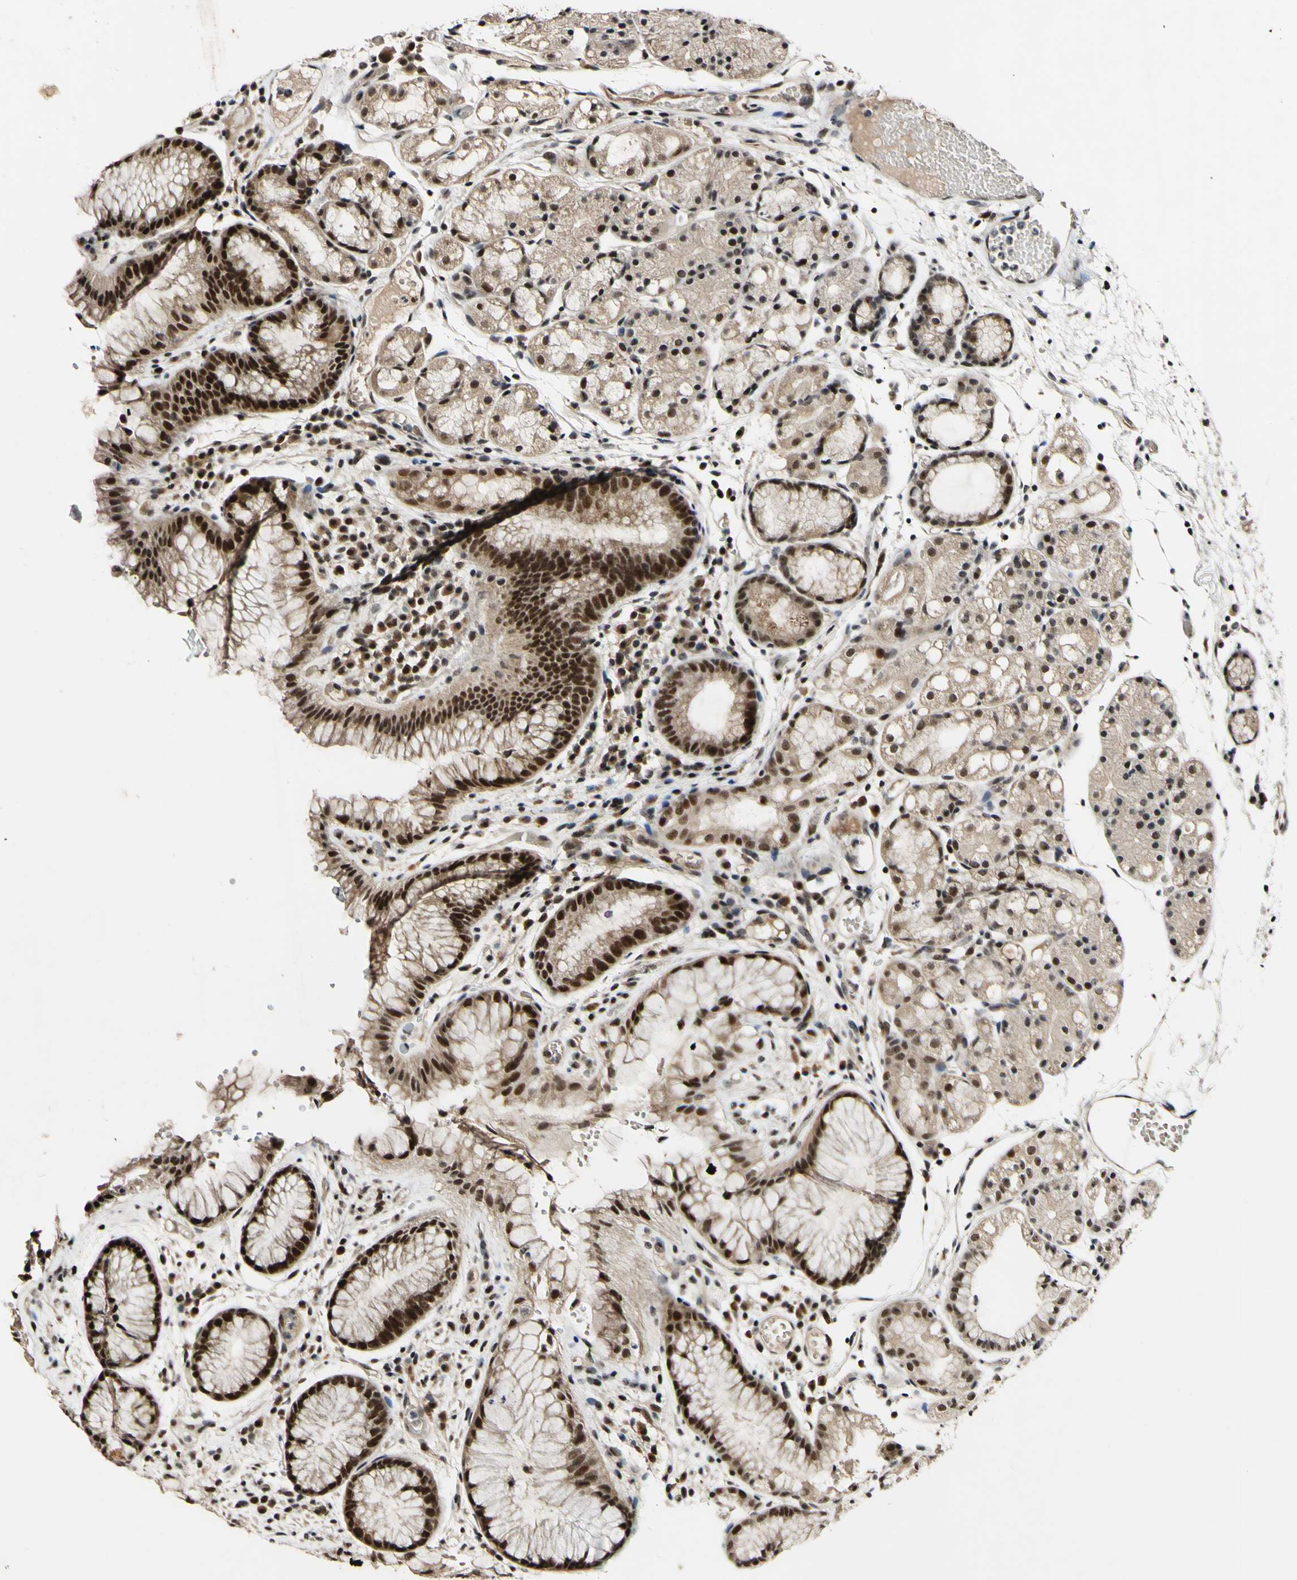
{"staining": {"intensity": "strong", "quantity": "25%-75%", "location": "cytoplasmic/membranous,nuclear"}, "tissue": "stomach", "cell_type": "Glandular cells", "image_type": "normal", "snomed": [{"axis": "morphology", "description": "Normal tissue, NOS"}, {"axis": "topography", "description": "Stomach, upper"}], "caption": "An immunohistochemistry (IHC) histopathology image of benign tissue is shown. Protein staining in brown shows strong cytoplasmic/membranous,nuclear positivity in stomach within glandular cells. (brown staining indicates protein expression, while blue staining denotes nuclei).", "gene": "POLR2F", "patient": {"sex": "male", "age": 72}}